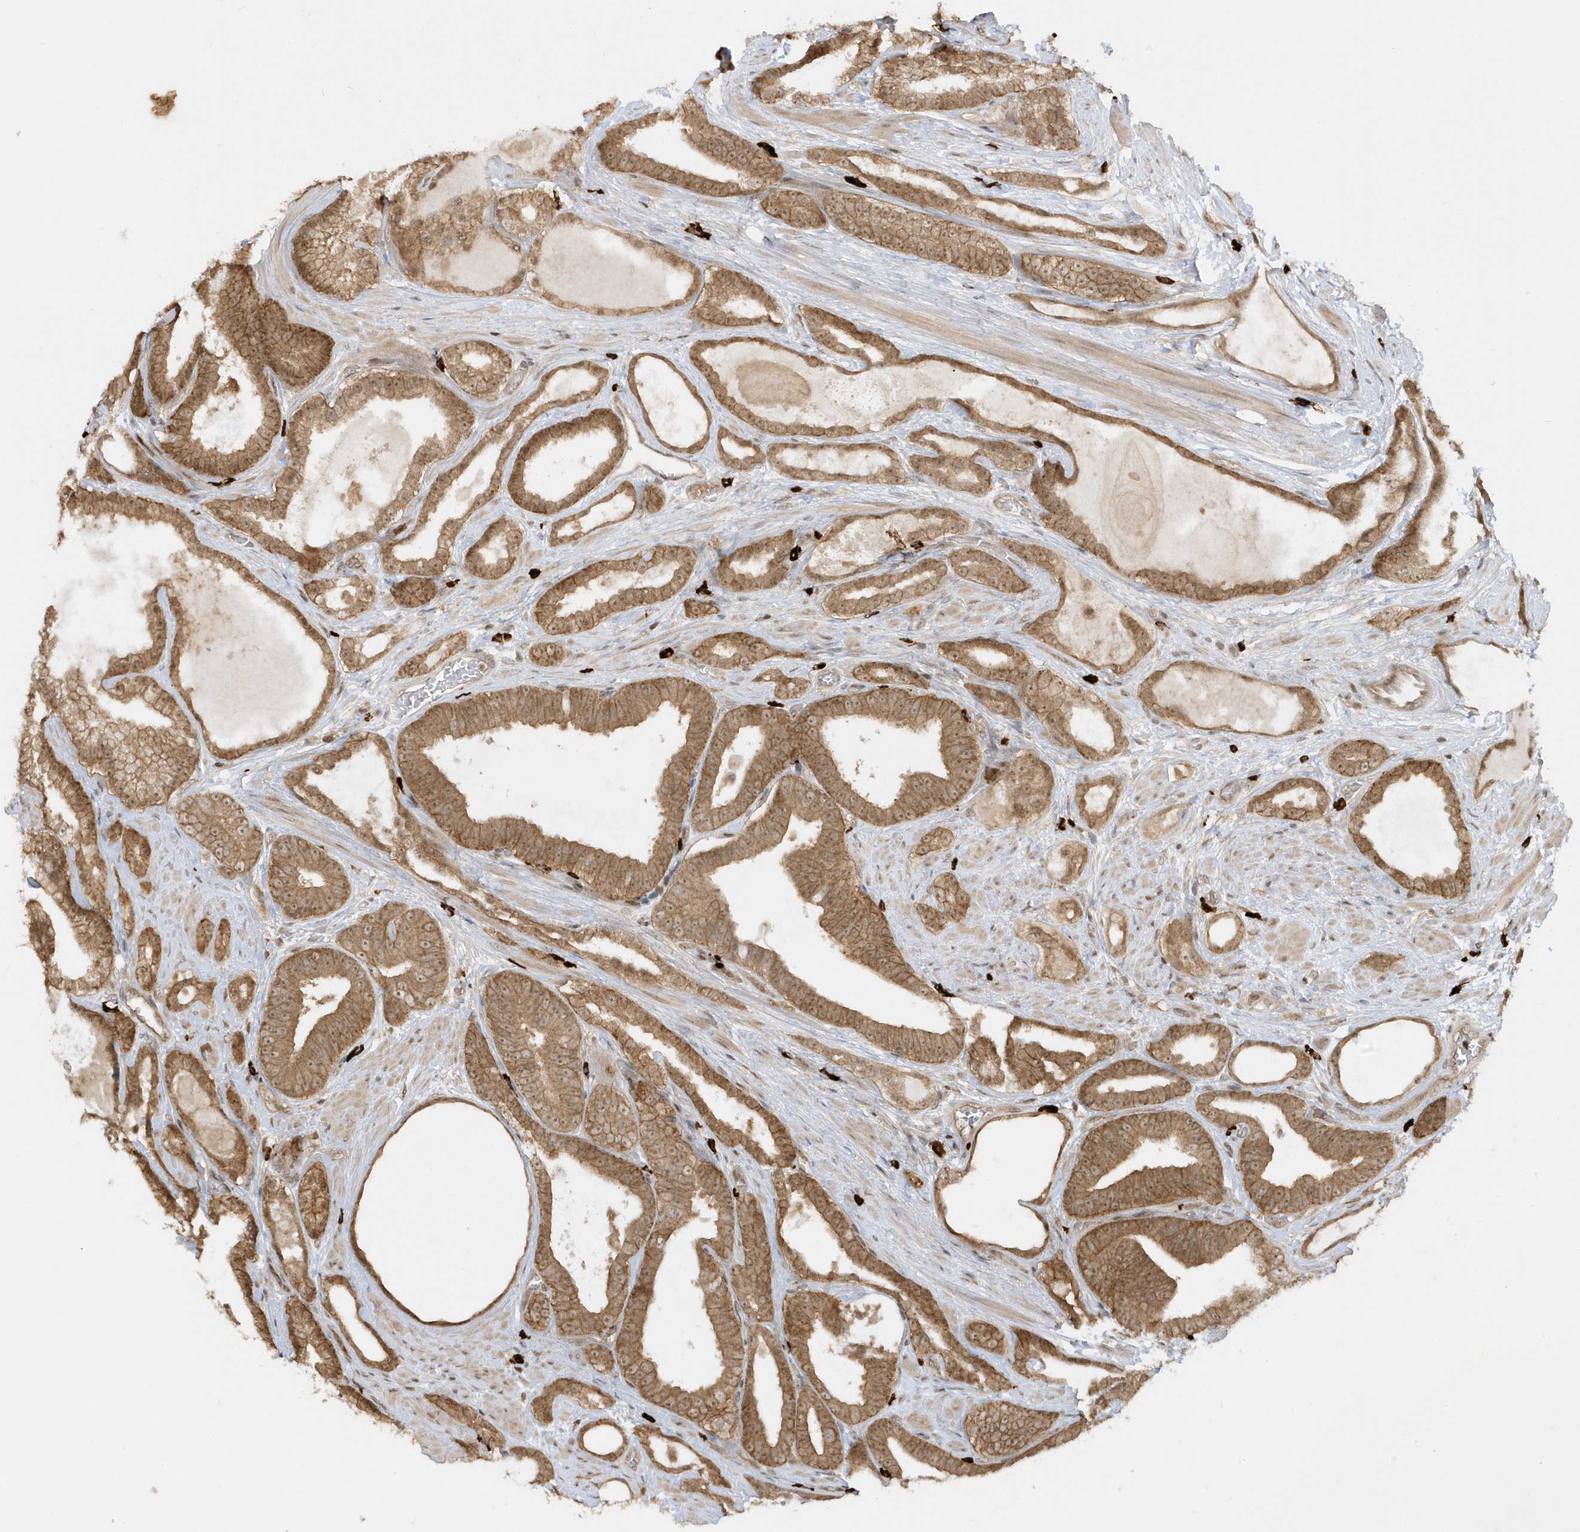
{"staining": {"intensity": "moderate", "quantity": ">75%", "location": "cytoplasmic/membranous,nuclear"}, "tissue": "prostate cancer", "cell_type": "Tumor cells", "image_type": "cancer", "snomed": [{"axis": "morphology", "description": "Adenocarcinoma, High grade"}, {"axis": "topography", "description": "Prostate"}], "caption": "High-grade adenocarcinoma (prostate) tissue shows moderate cytoplasmic/membranous and nuclear expression in about >75% of tumor cells", "gene": "PPP1R7", "patient": {"sex": "male", "age": 60}}